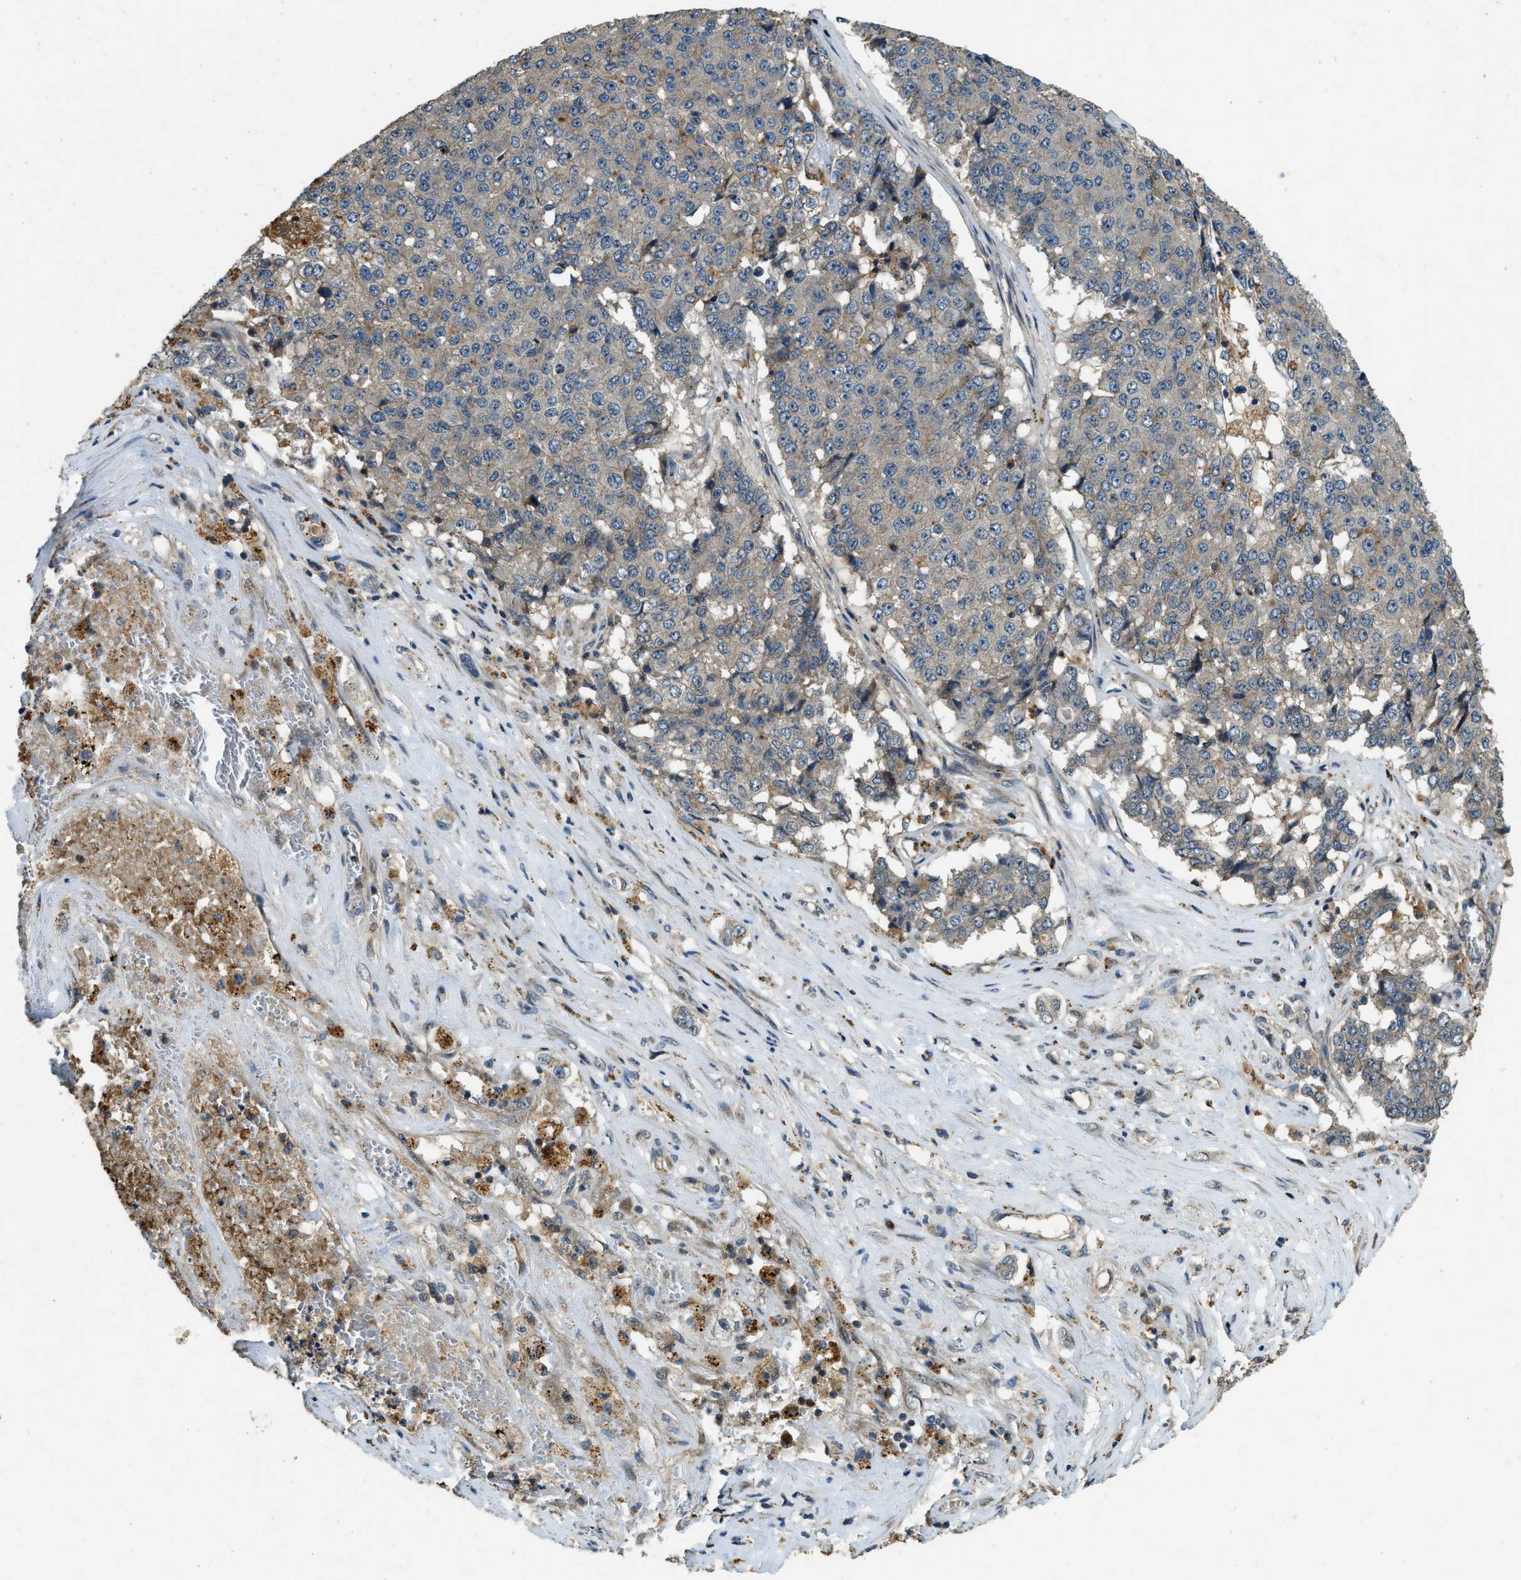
{"staining": {"intensity": "moderate", "quantity": "<25%", "location": "cytoplasmic/membranous"}, "tissue": "pancreatic cancer", "cell_type": "Tumor cells", "image_type": "cancer", "snomed": [{"axis": "morphology", "description": "Adenocarcinoma, NOS"}, {"axis": "topography", "description": "Pancreas"}], "caption": "About <25% of tumor cells in pancreatic cancer (adenocarcinoma) reveal moderate cytoplasmic/membranous protein positivity as visualized by brown immunohistochemical staining.", "gene": "ATP8B1", "patient": {"sex": "male", "age": 50}}